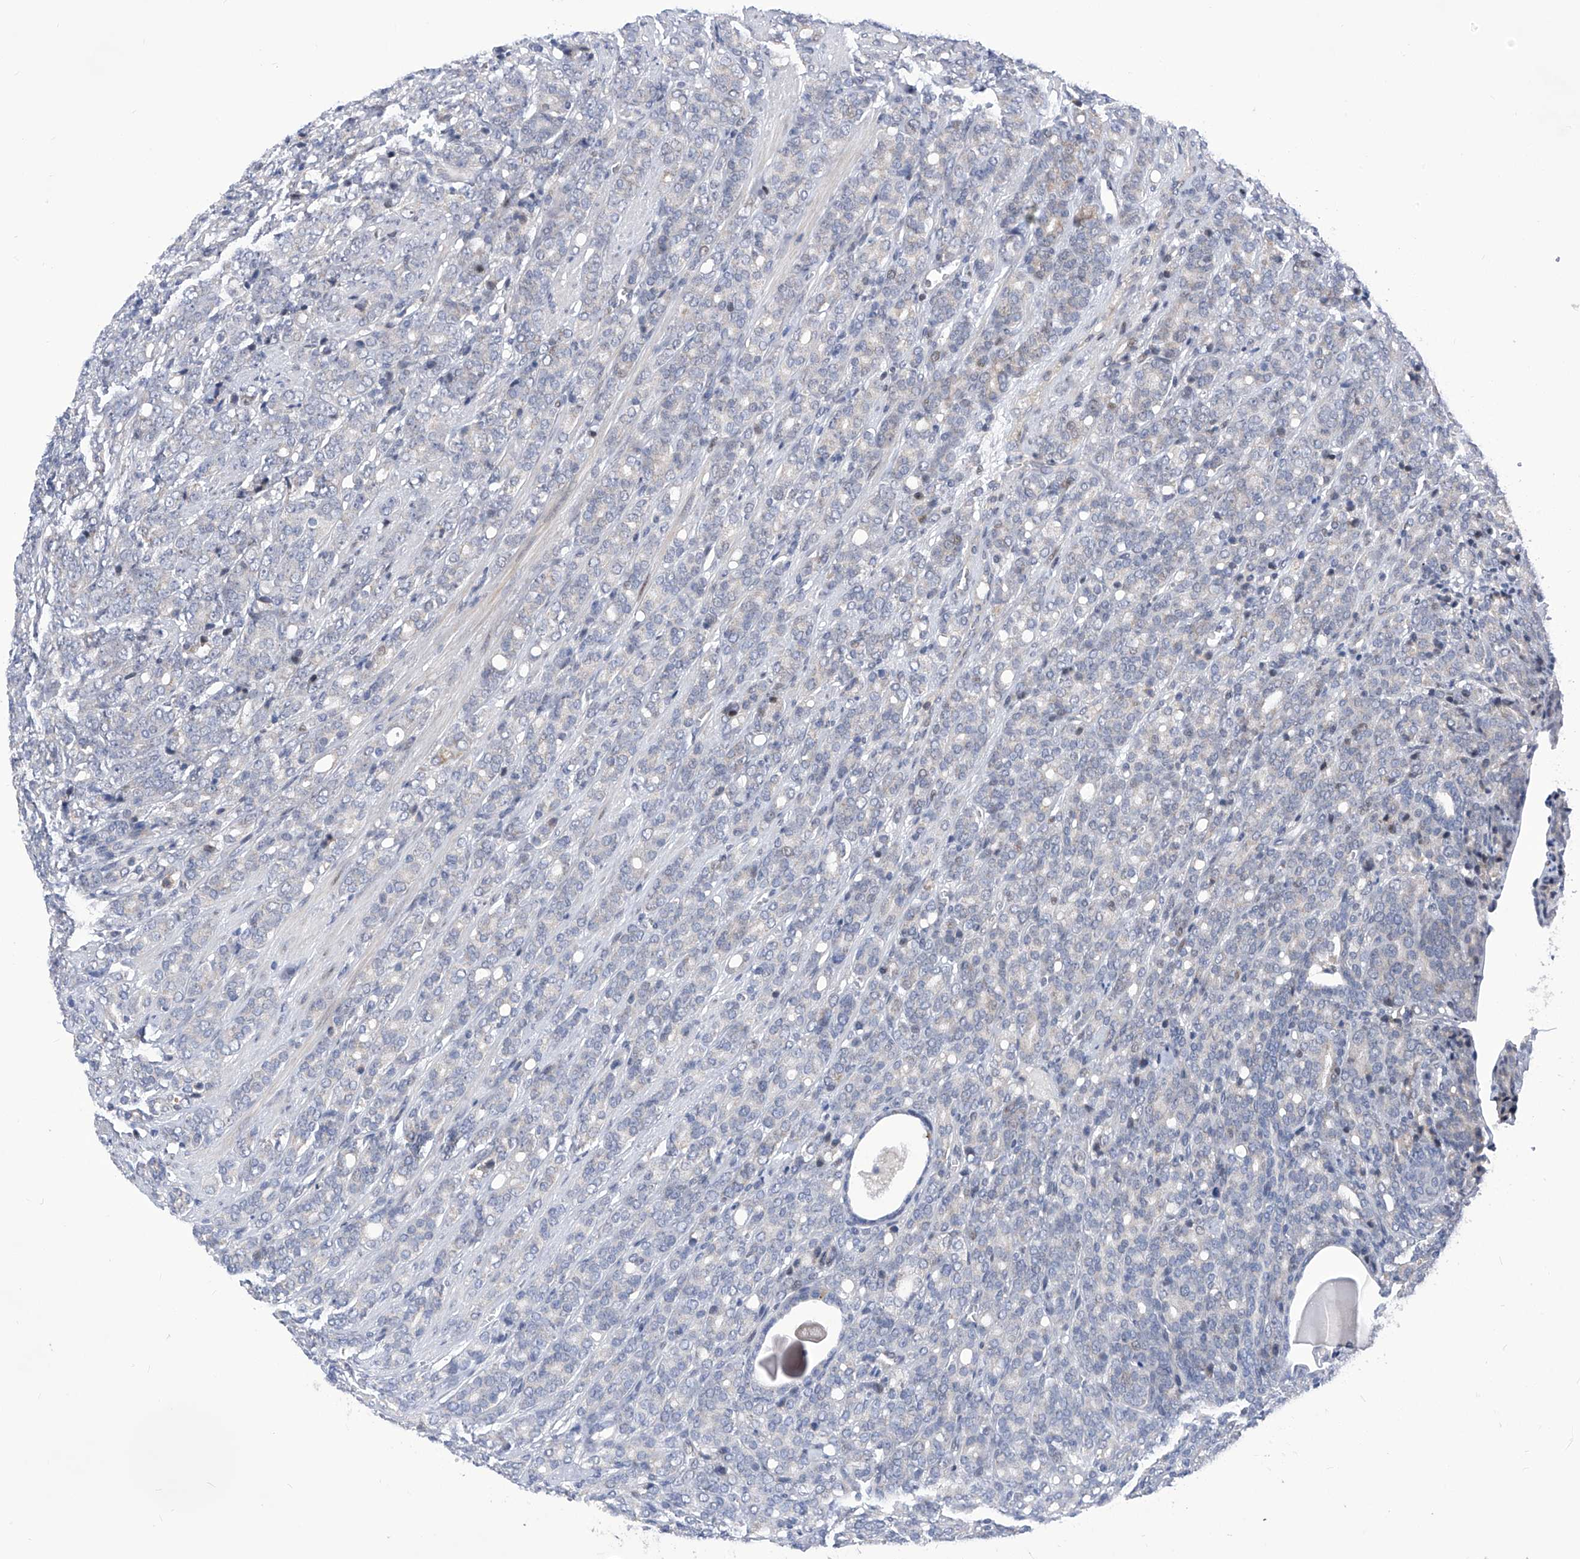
{"staining": {"intensity": "negative", "quantity": "none", "location": "none"}, "tissue": "prostate cancer", "cell_type": "Tumor cells", "image_type": "cancer", "snomed": [{"axis": "morphology", "description": "Adenocarcinoma, High grade"}, {"axis": "topography", "description": "Prostate"}], "caption": "Tumor cells are negative for brown protein staining in adenocarcinoma (high-grade) (prostate).", "gene": "NUFIP1", "patient": {"sex": "male", "age": 62}}